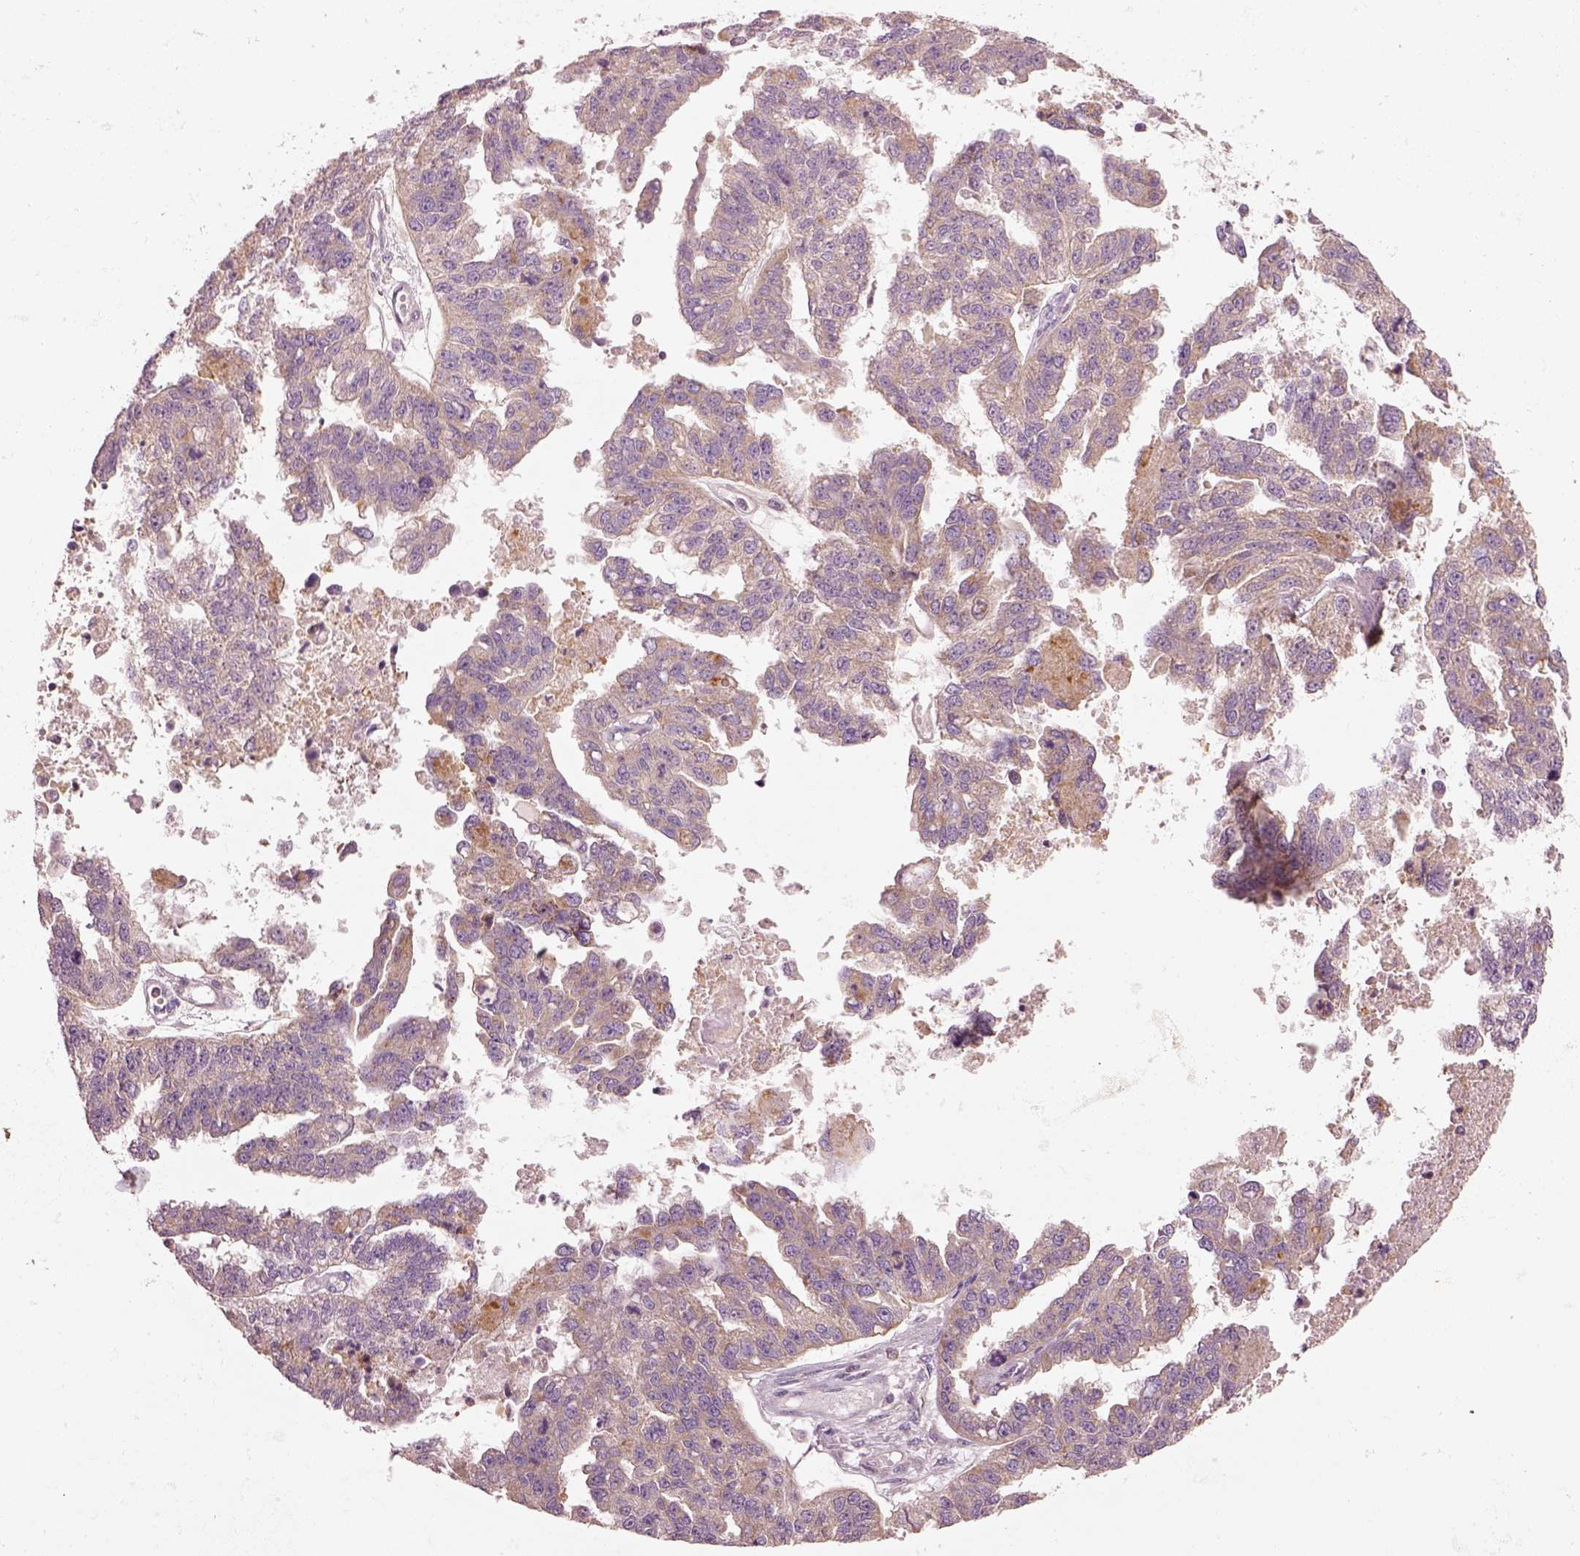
{"staining": {"intensity": "weak", "quantity": "<25%", "location": "cytoplasmic/membranous"}, "tissue": "ovarian cancer", "cell_type": "Tumor cells", "image_type": "cancer", "snomed": [{"axis": "morphology", "description": "Cystadenocarcinoma, serous, NOS"}, {"axis": "topography", "description": "Ovary"}], "caption": "This image is of ovarian cancer stained with immunohistochemistry (IHC) to label a protein in brown with the nuclei are counter-stained blue. There is no positivity in tumor cells.", "gene": "CAD", "patient": {"sex": "female", "age": 58}}